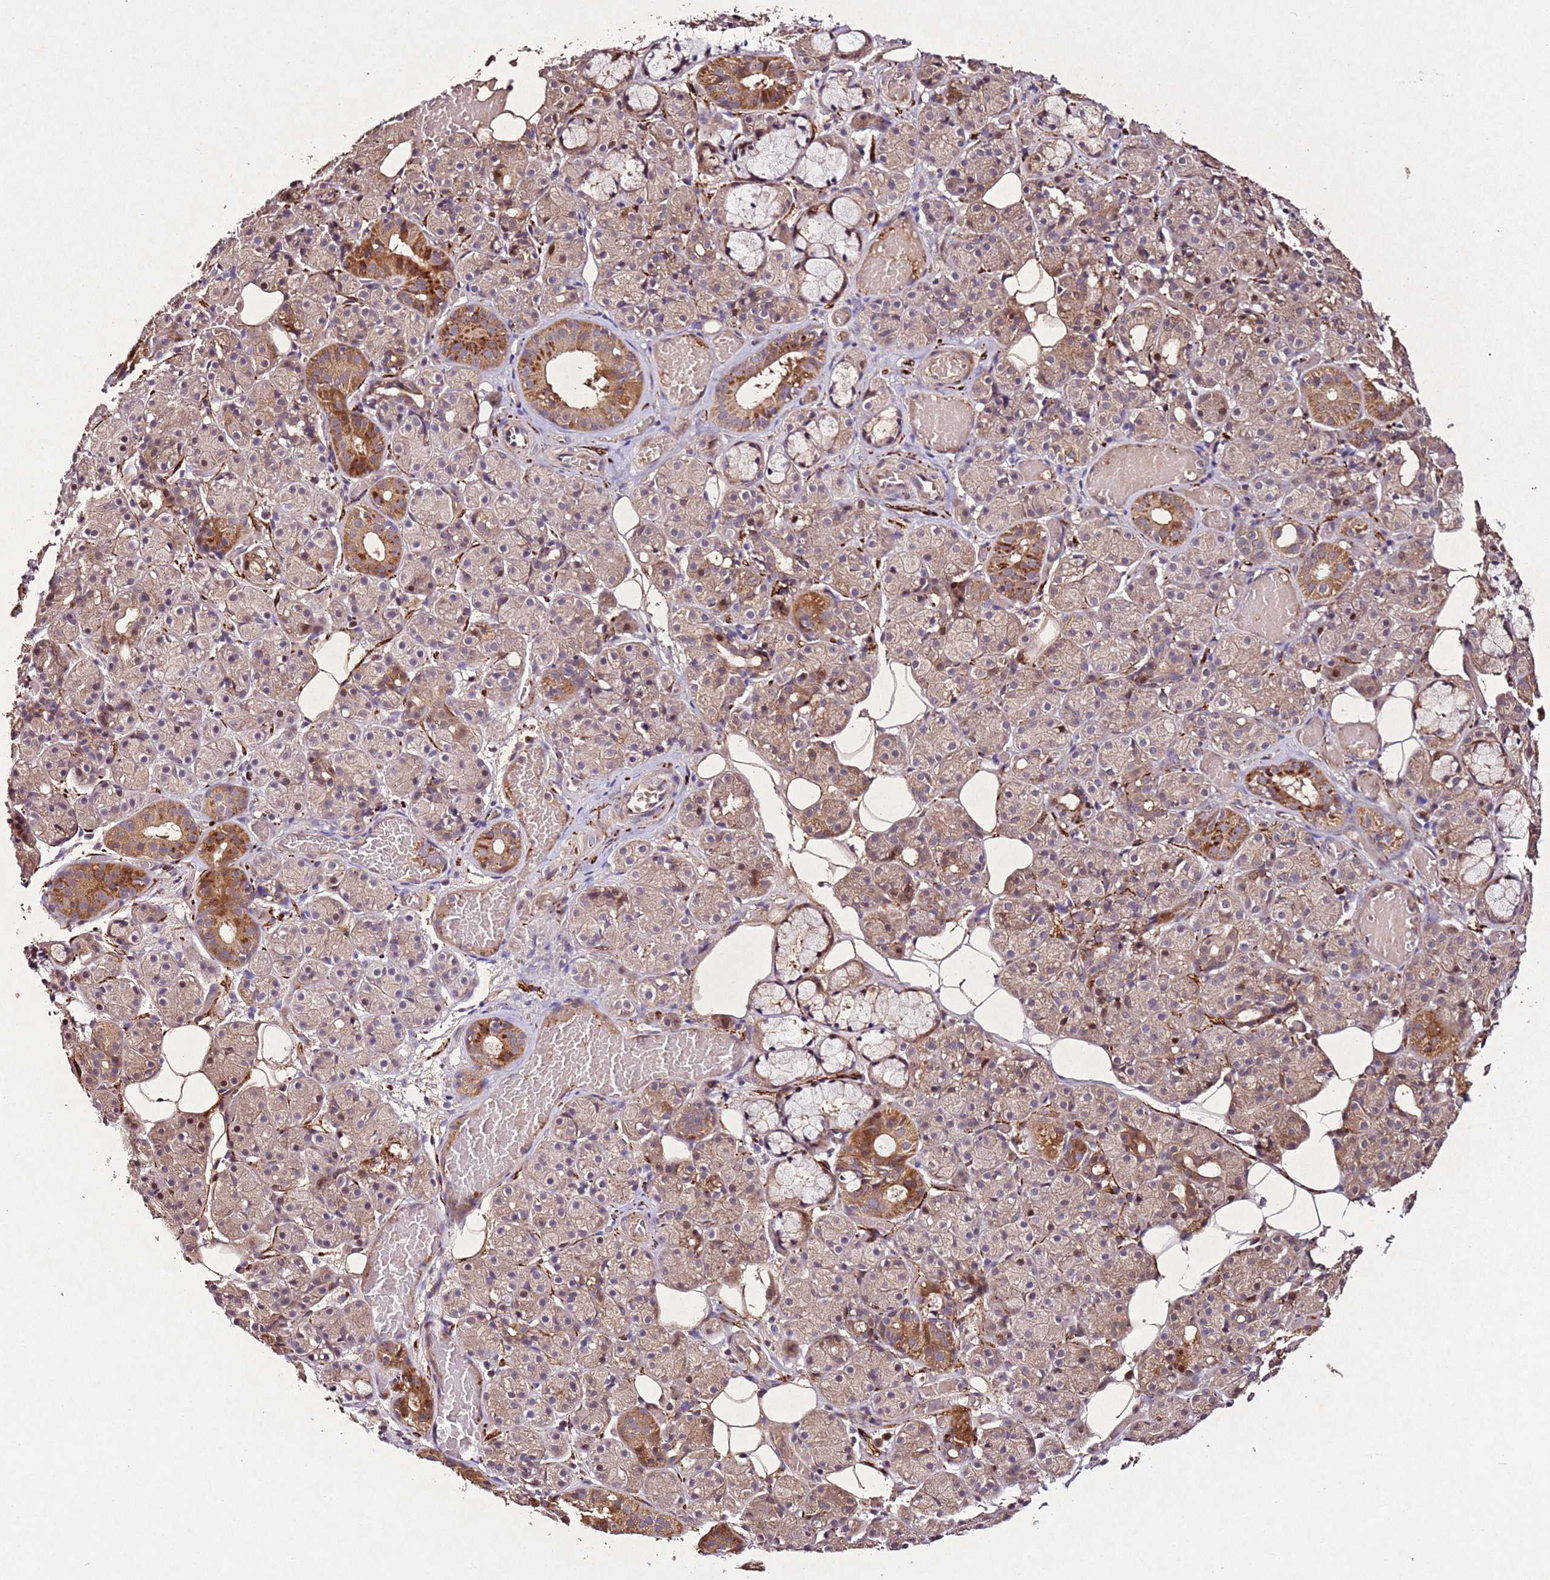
{"staining": {"intensity": "moderate", "quantity": "<25%", "location": "cytoplasmic/membranous"}, "tissue": "salivary gland", "cell_type": "Glandular cells", "image_type": "normal", "snomed": [{"axis": "morphology", "description": "Normal tissue, NOS"}, {"axis": "topography", "description": "Salivary gland"}], "caption": "This image shows benign salivary gland stained with IHC to label a protein in brown. The cytoplasmic/membranous of glandular cells show moderate positivity for the protein. Nuclei are counter-stained blue.", "gene": "PTMA", "patient": {"sex": "male", "age": 63}}